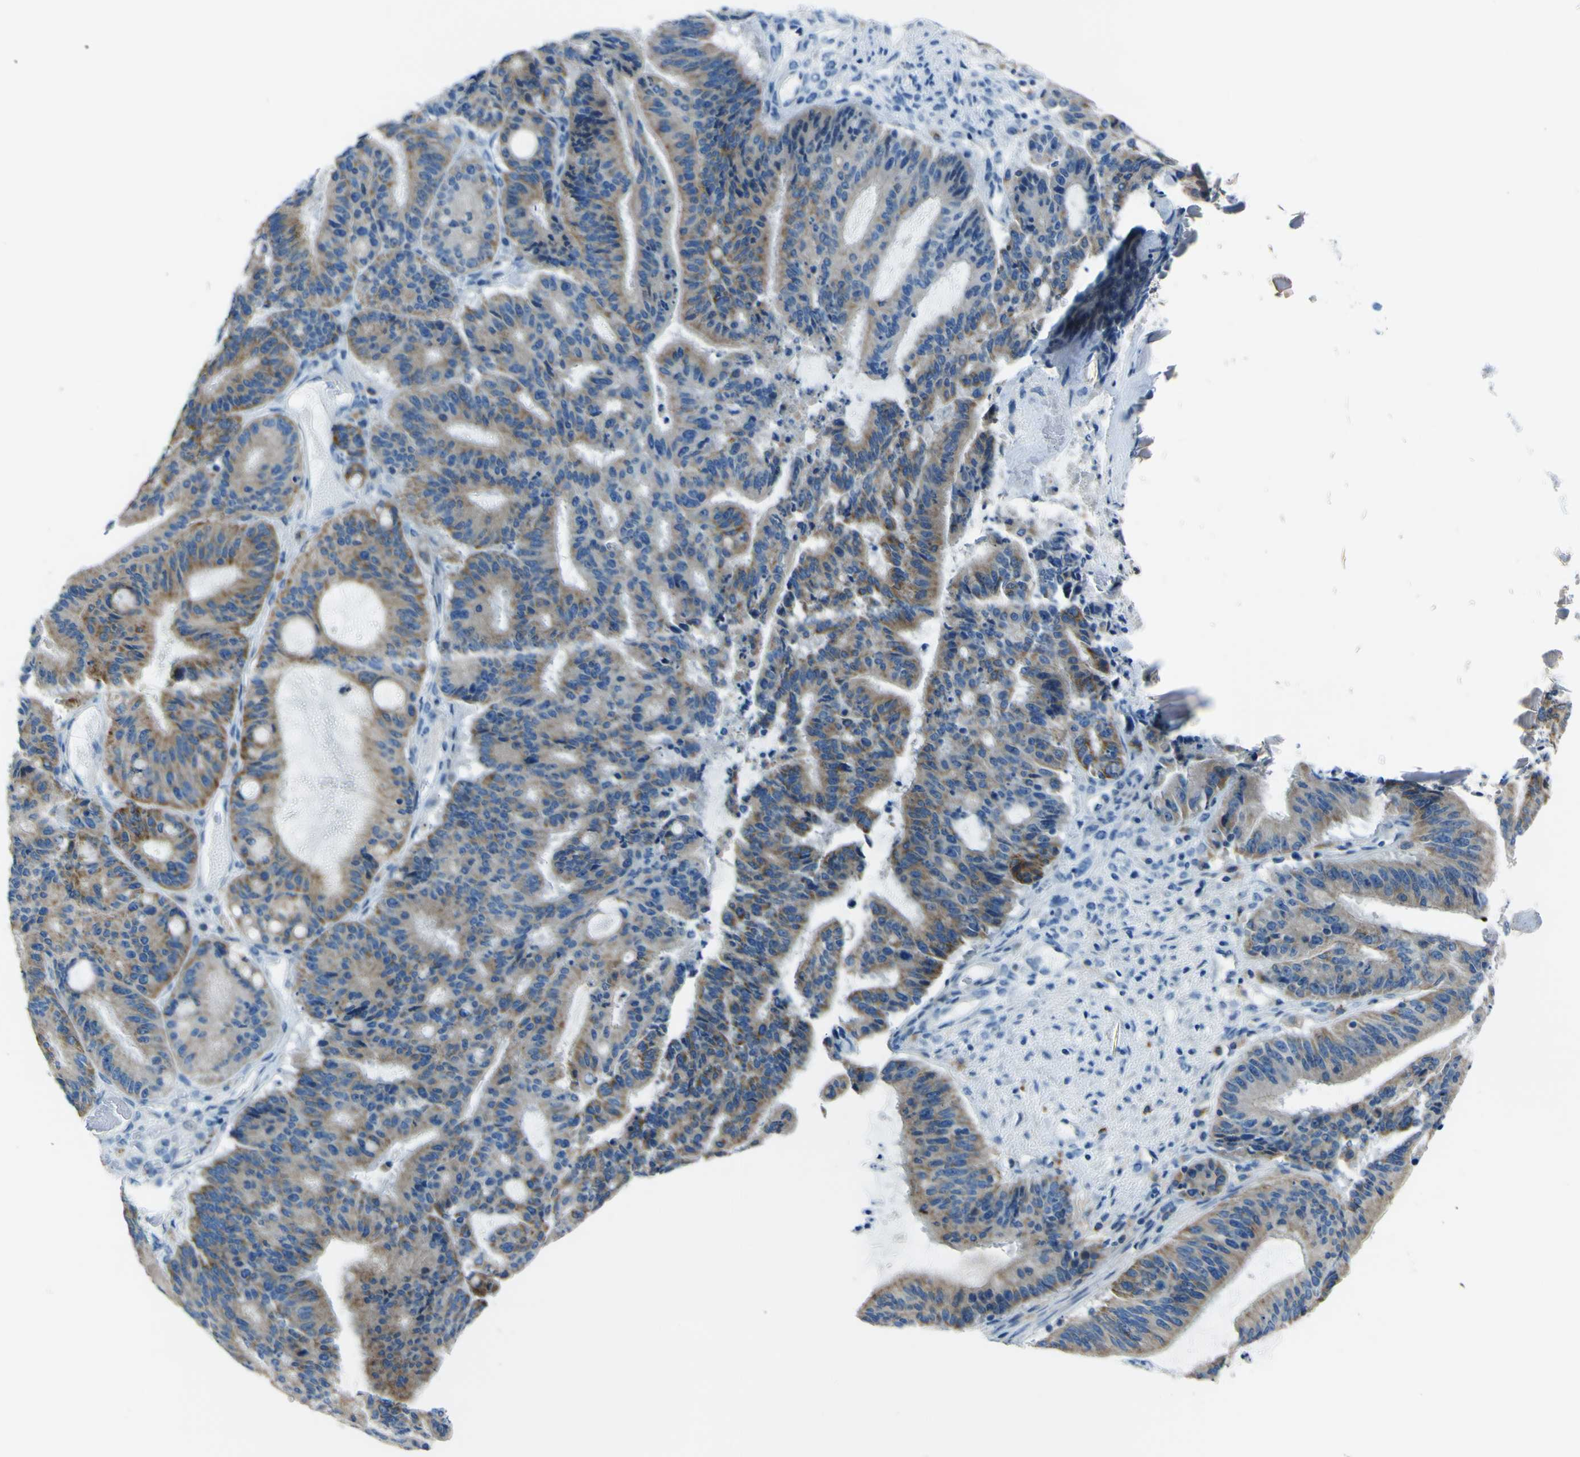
{"staining": {"intensity": "moderate", "quantity": ">75%", "location": "cytoplasmic/membranous"}, "tissue": "liver cancer", "cell_type": "Tumor cells", "image_type": "cancer", "snomed": [{"axis": "morphology", "description": "Cholangiocarcinoma"}, {"axis": "topography", "description": "Liver"}], "caption": "Protein analysis of cholangiocarcinoma (liver) tissue demonstrates moderate cytoplasmic/membranous staining in approximately >75% of tumor cells.", "gene": "ACSL1", "patient": {"sex": "female", "age": 73}}